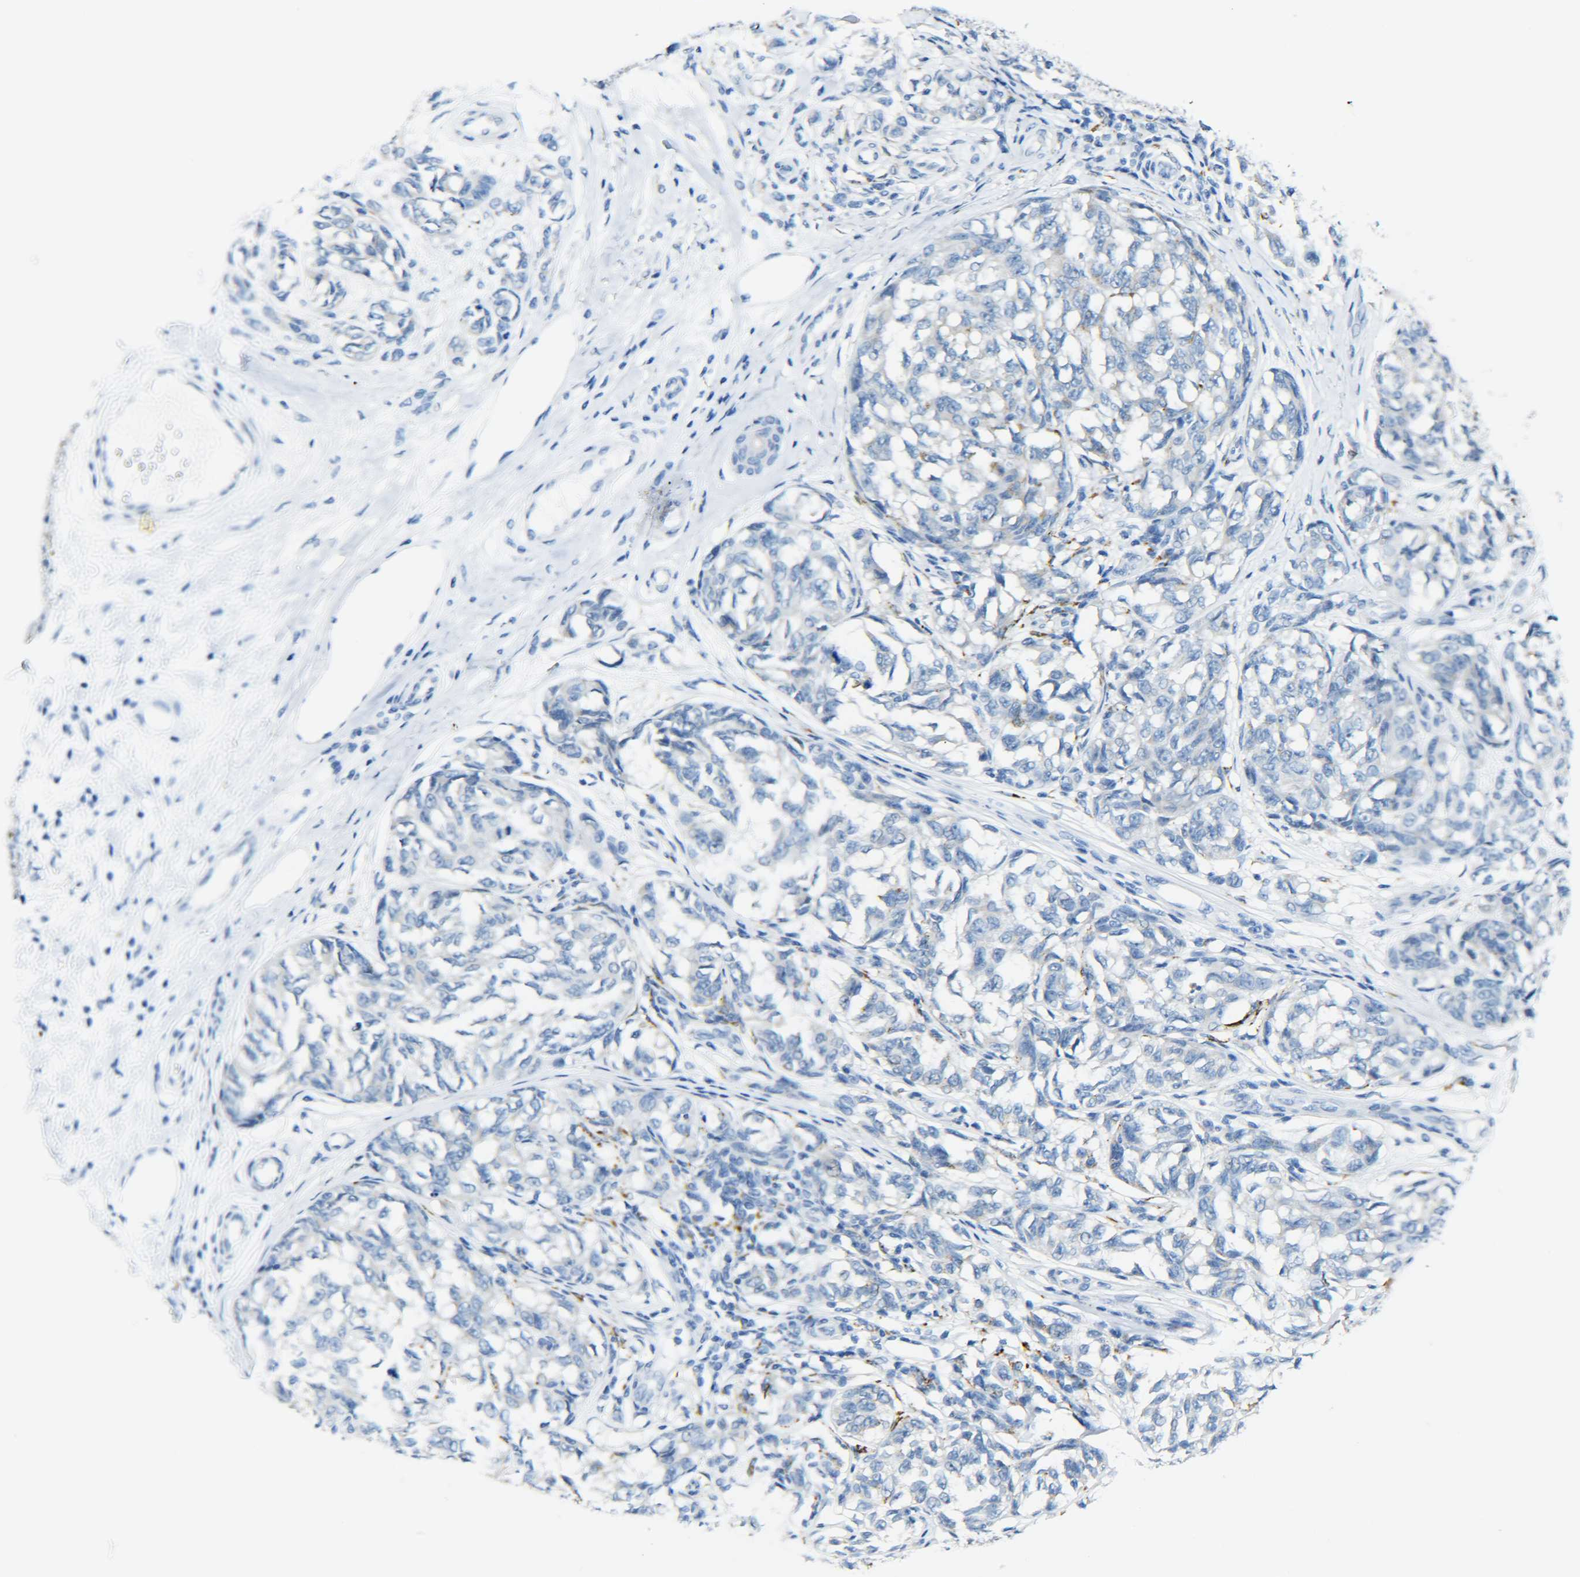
{"staining": {"intensity": "negative", "quantity": "none", "location": "none"}, "tissue": "melanoma", "cell_type": "Tumor cells", "image_type": "cancer", "snomed": [{"axis": "morphology", "description": "Malignant melanoma, NOS"}, {"axis": "topography", "description": "Skin"}], "caption": "Melanoma was stained to show a protein in brown. There is no significant expression in tumor cells. Brightfield microscopy of IHC stained with DAB (3,3'-diaminobenzidine) (brown) and hematoxylin (blue), captured at high magnification.", "gene": "C15orf48", "patient": {"sex": "female", "age": 64}}